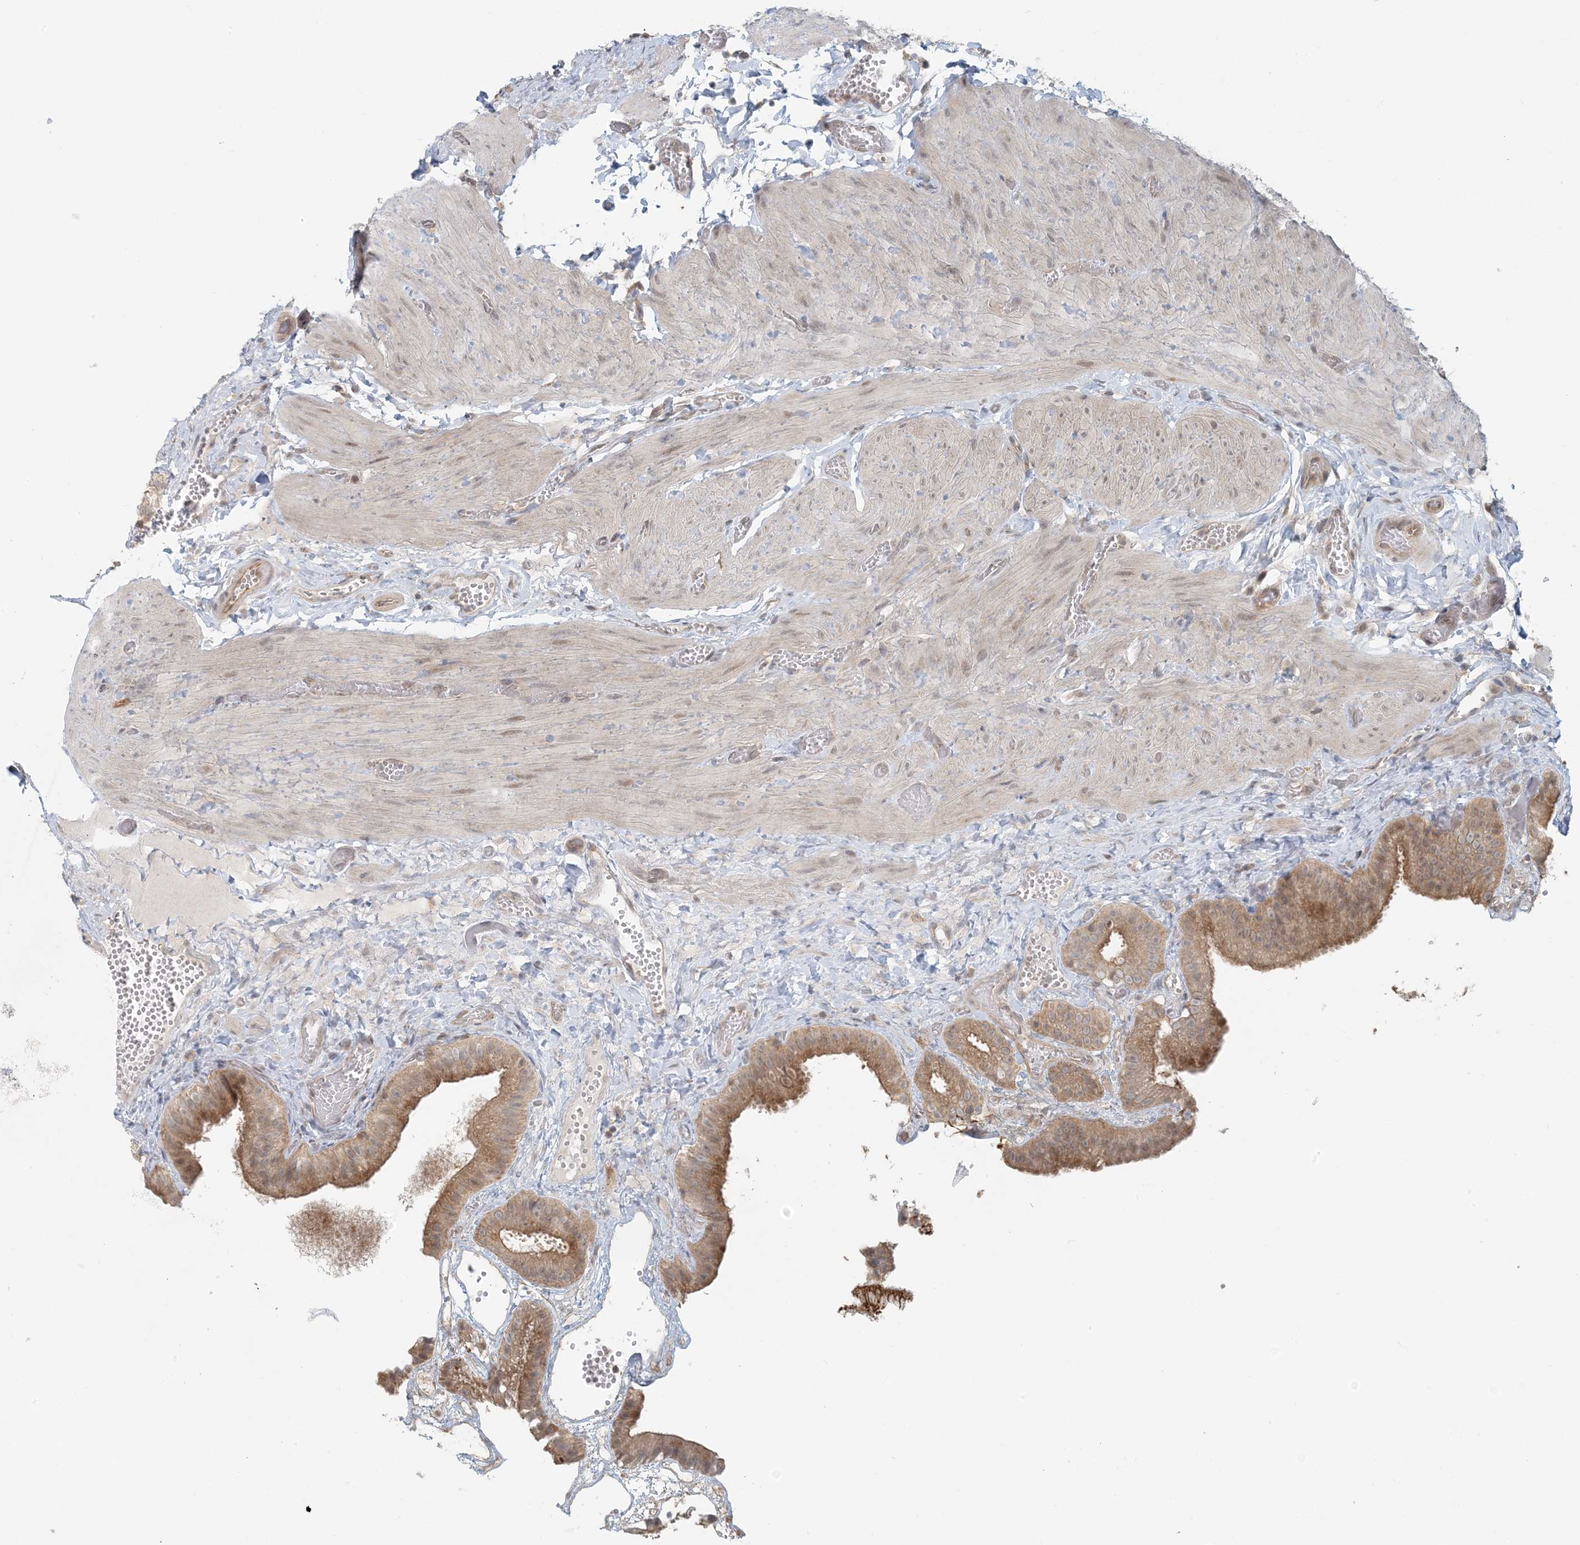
{"staining": {"intensity": "moderate", "quantity": ">75%", "location": "cytoplasmic/membranous"}, "tissue": "gallbladder", "cell_type": "Glandular cells", "image_type": "normal", "snomed": [{"axis": "morphology", "description": "Normal tissue, NOS"}, {"axis": "topography", "description": "Gallbladder"}], "caption": "Gallbladder stained with a brown dye reveals moderate cytoplasmic/membranous positive positivity in about >75% of glandular cells.", "gene": "OBI1", "patient": {"sex": "female", "age": 64}}